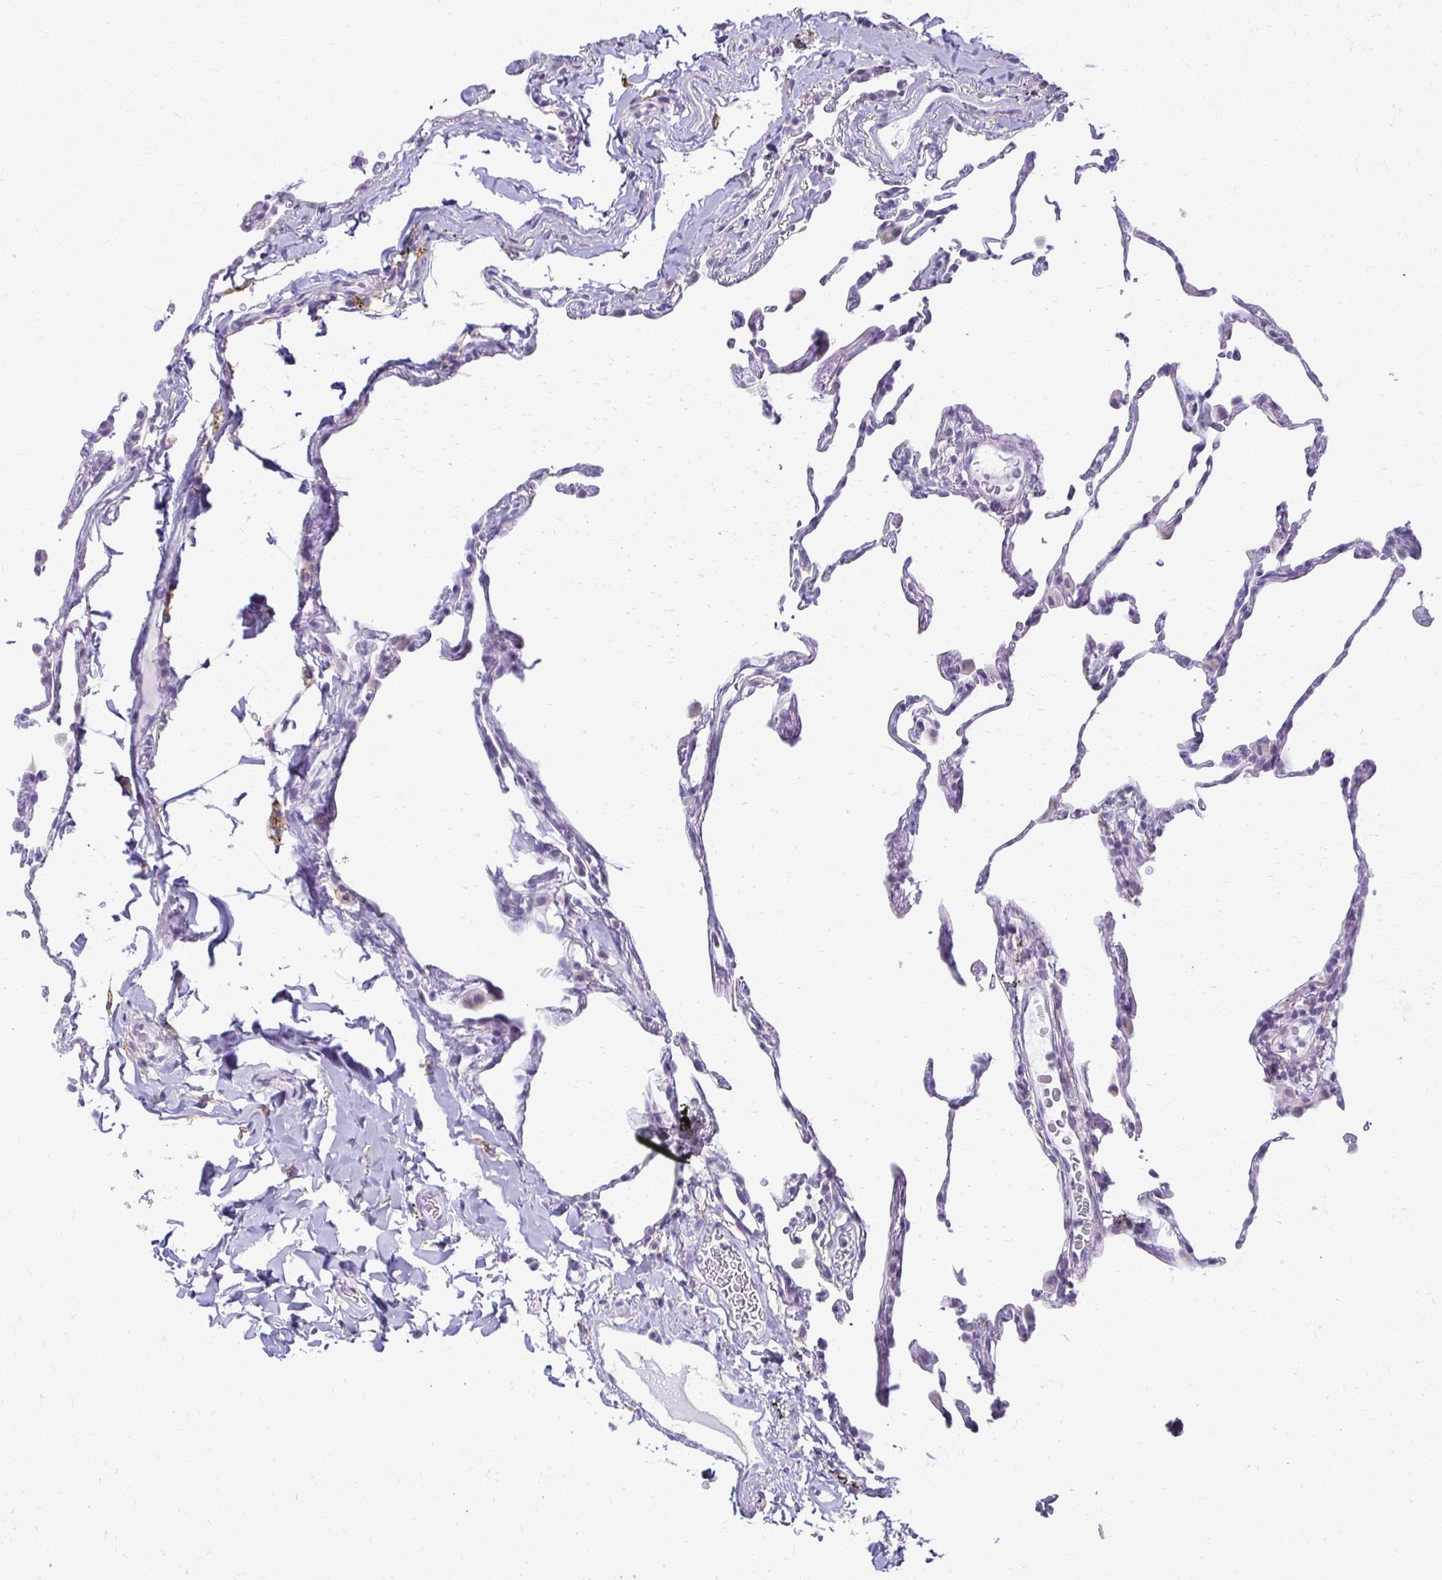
{"staining": {"intensity": "negative", "quantity": "none", "location": "none"}, "tissue": "lung", "cell_type": "Alveolar cells", "image_type": "normal", "snomed": [{"axis": "morphology", "description": "Normal tissue, NOS"}, {"axis": "topography", "description": "Lung"}], "caption": "DAB (3,3'-diaminobenzidine) immunohistochemical staining of benign human lung exhibits no significant staining in alveolar cells. (Brightfield microscopy of DAB (3,3'-diaminobenzidine) immunohistochemistry (IHC) at high magnification).", "gene": "FCGR2A", "patient": {"sex": "female", "age": 57}}